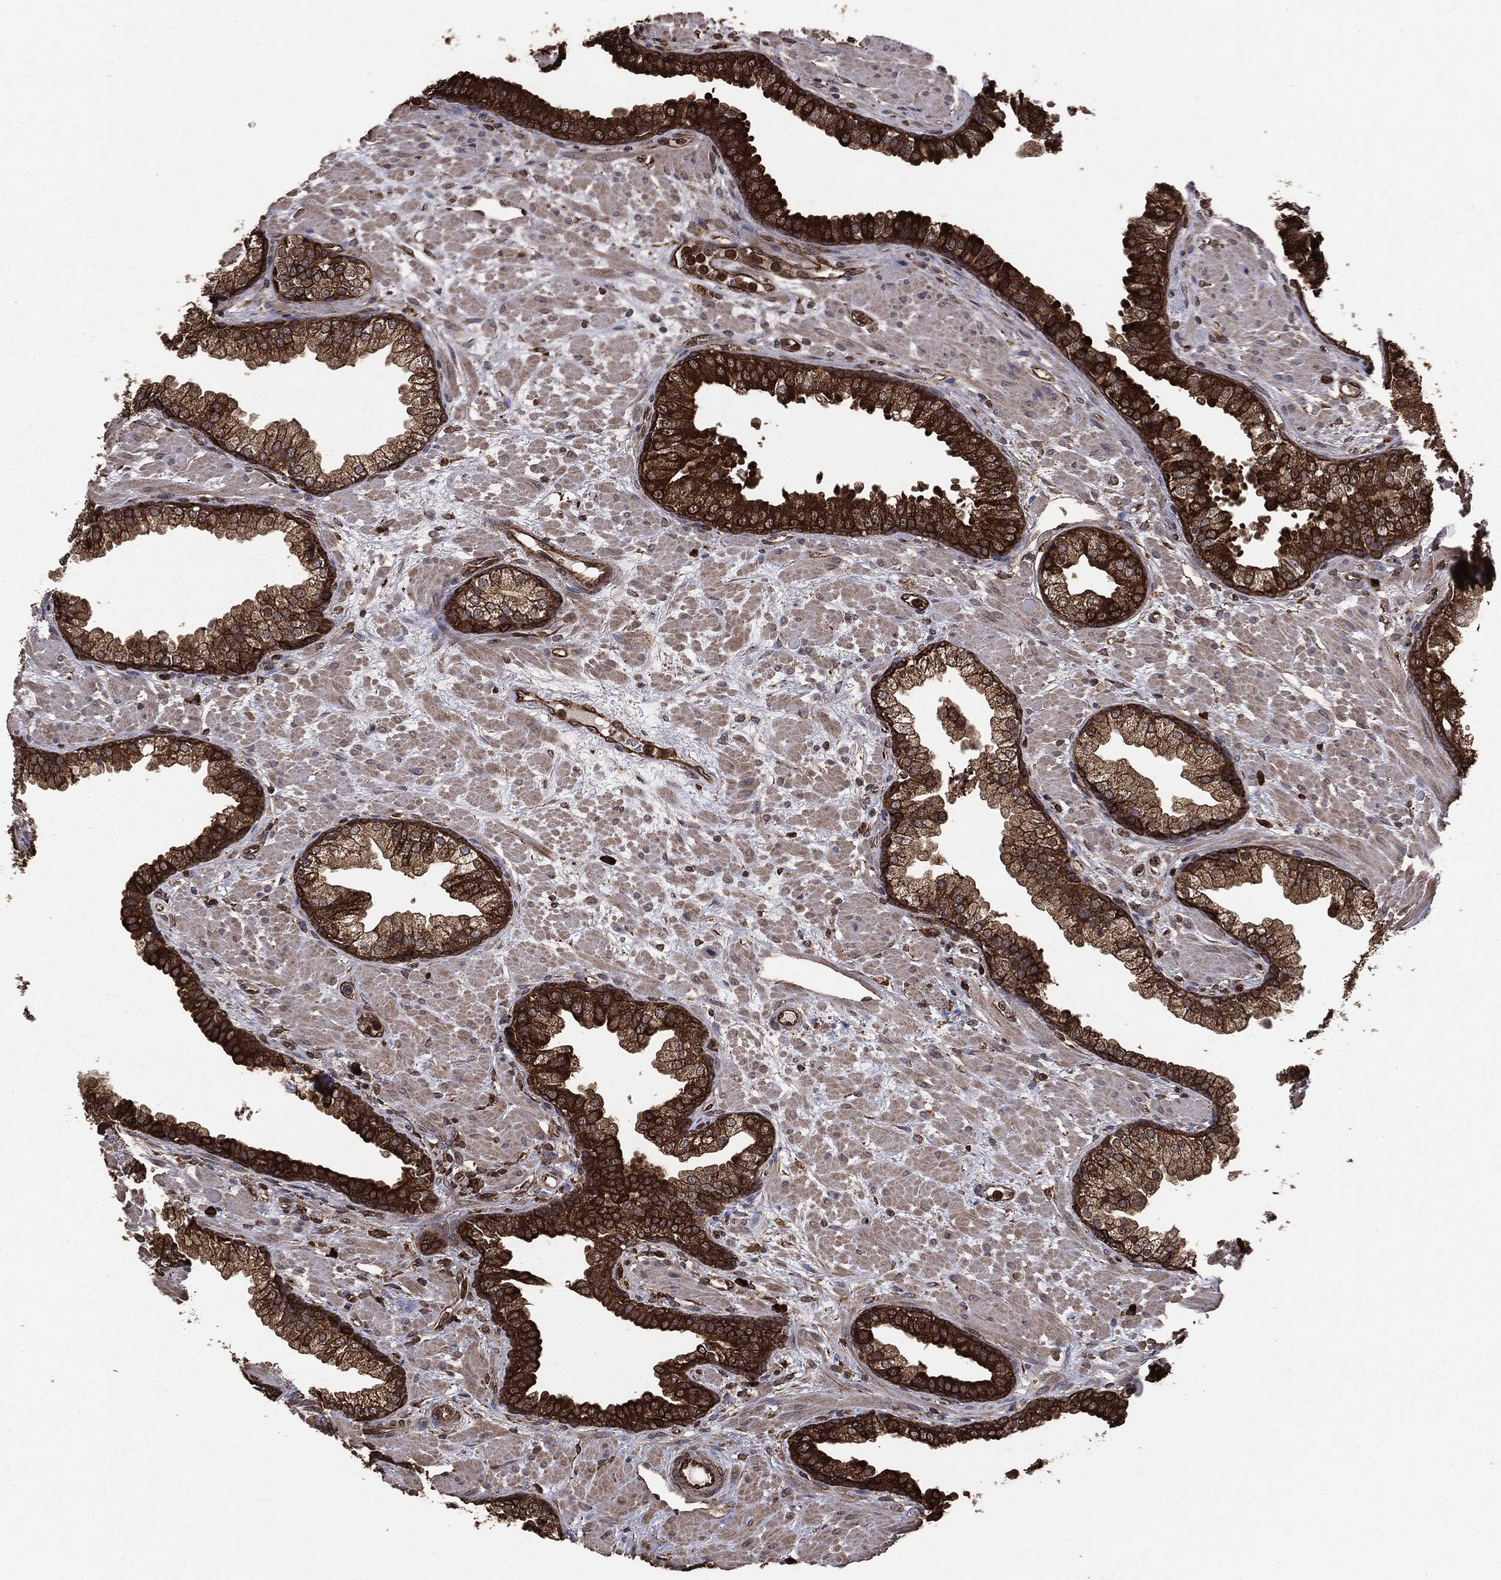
{"staining": {"intensity": "strong", "quantity": "25%-75%", "location": "cytoplasmic/membranous"}, "tissue": "prostate", "cell_type": "Glandular cells", "image_type": "normal", "snomed": [{"axis": "morphology", "description": "Normal tissue, NOS"}, {"axis": "topography", "description": "Prostate"}], "caption": "Brown immunohistochemical staining in benign human prostate displays strong cytoplasmic/membranous positivity in approximately 25%-75% of glandular cells.", "gene": "NME1", "patient": {"sex": "male", "age": 63}}